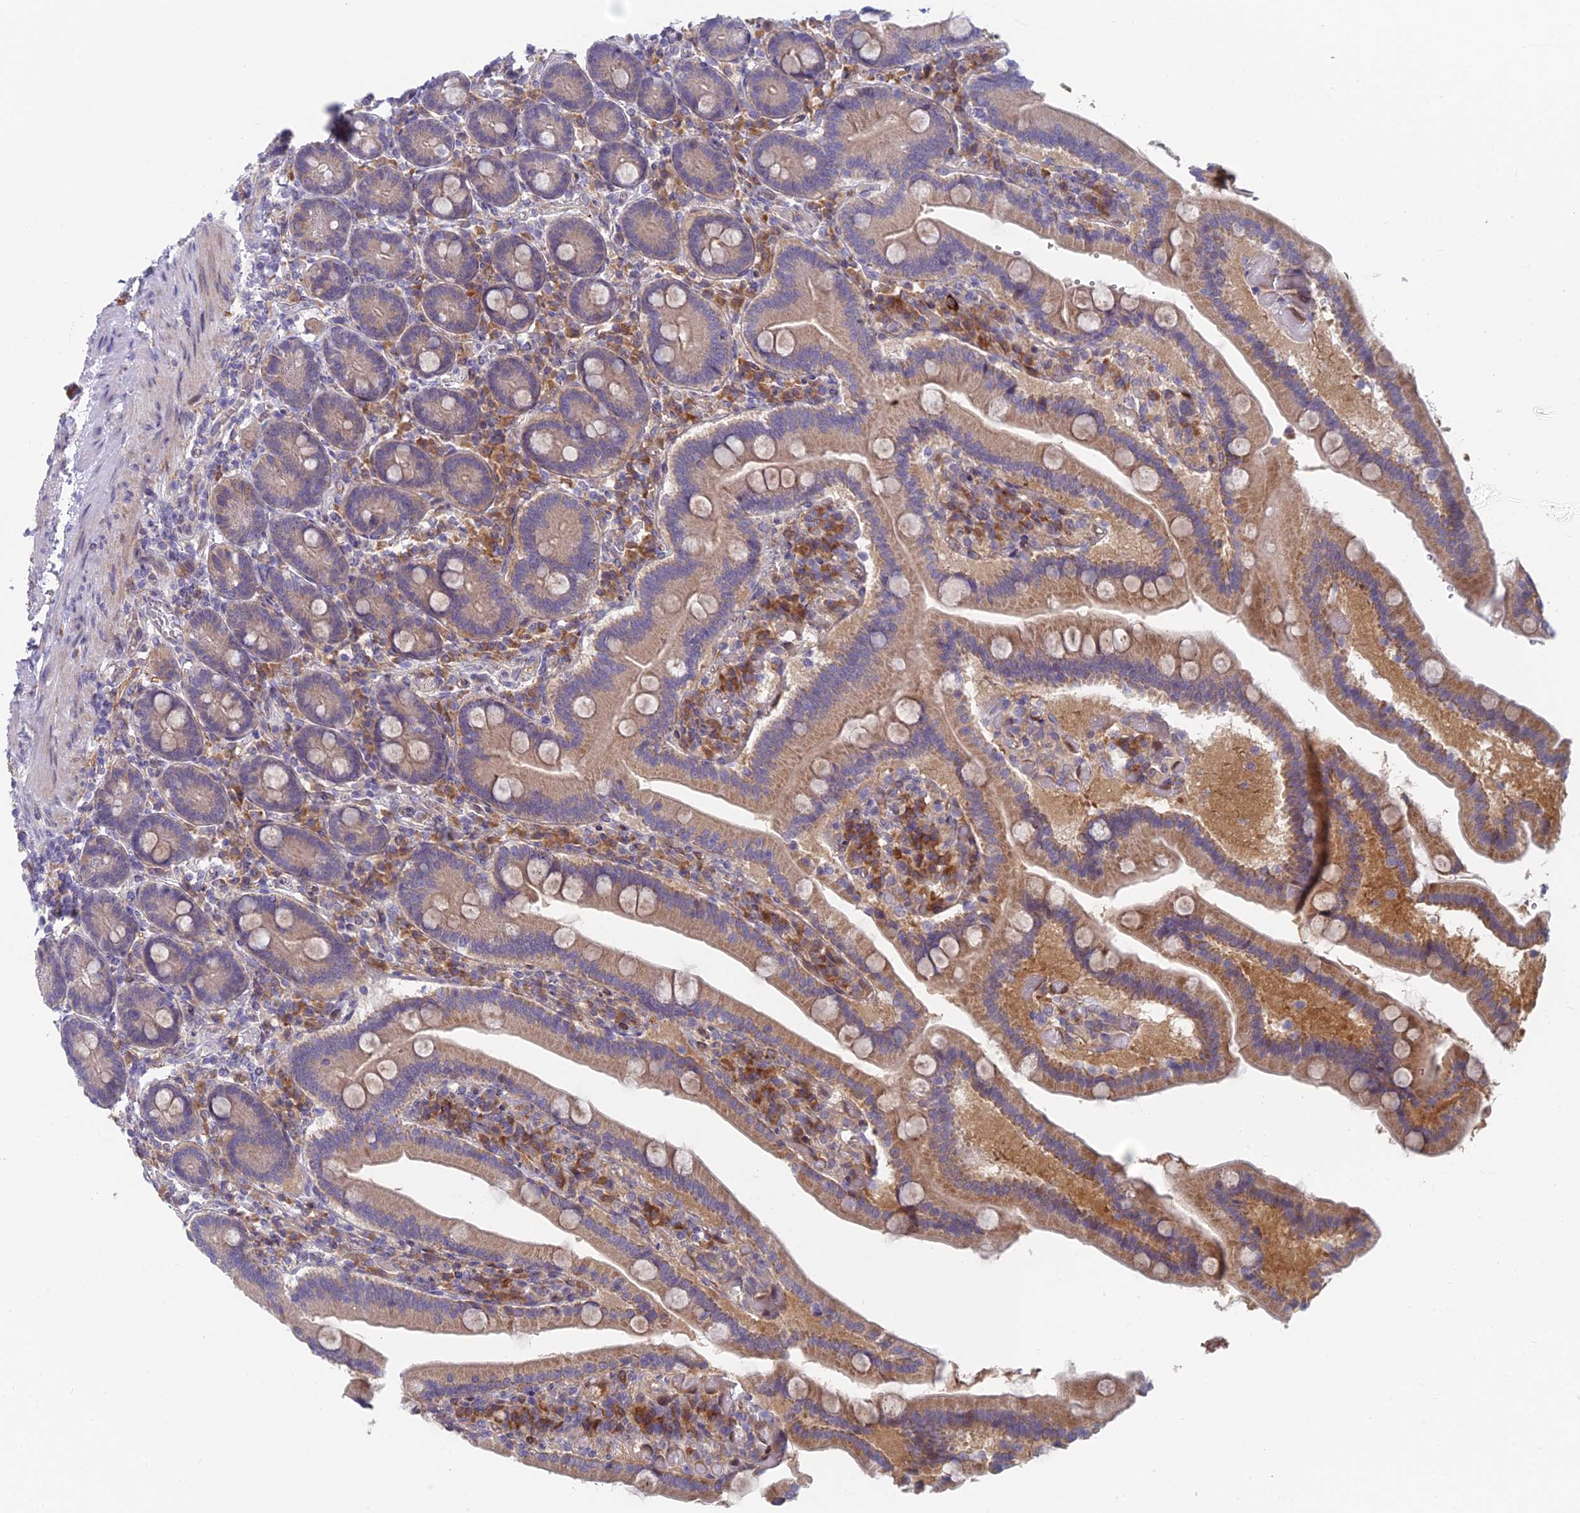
{"staining": {"intensity": "moderate", "quantity": "25%-75%", "location": "cytoplasmic/membranous"}, "tissue": "duodenum", "cell_type": "Glandular cells", "image_type": "normal", "snomed": [{"axis": "morphology", "description": "Normal tissue, NOS"}, {"axis": "topography", "description": "Duodenum"}], "caption": "Immunohistochemical staining of normal duodenum reveals 25%-75% levels of moderate cytoplasmic/membranous protein positivity in approximately 25%-75% of glandular cells.", "gene": "PPP1R26", "patient": {"sex": "female", "age": 62}}